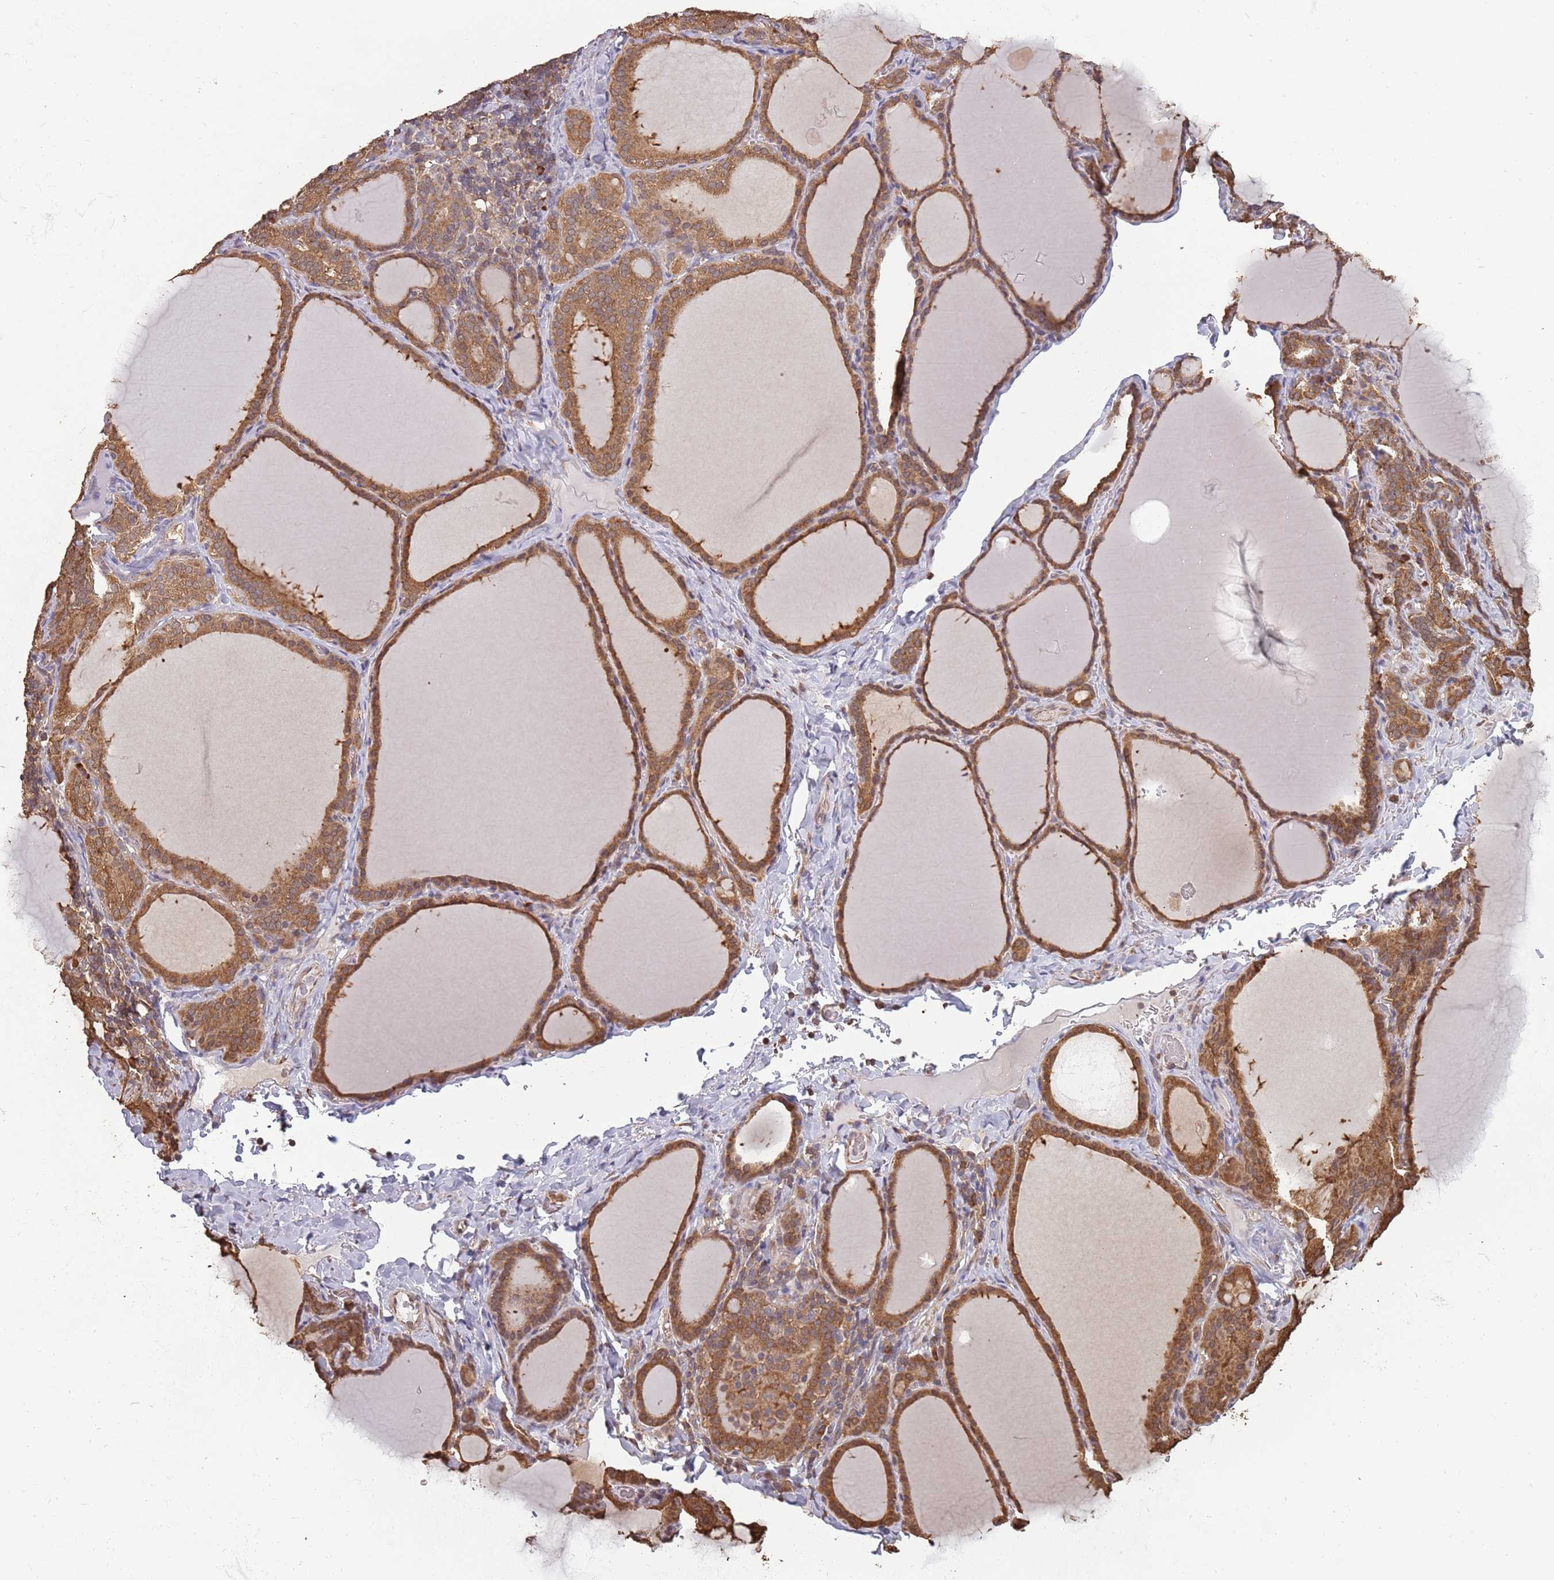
{"staining": {"intensity": "moderate", "quantity": ">75%", "location": "cytoplasmic/membranous"}, "tissue": "thyroid gland", "cell_type": "Glandular cells", "image_type": "normal", "snomed": [{"axis": "morphology", "description": "Normal tissue, NOS"}, {"axis": "topography", "description": "Thyroid gland"}], "caption": "IHC (DAB) staining of normal thyroid gland displays moderate cytoplasmic/membranous protein positivity in approximately >75% of glandular cells.", "gene": "COG4", "patient": {"sex": "female", "age": 39}}